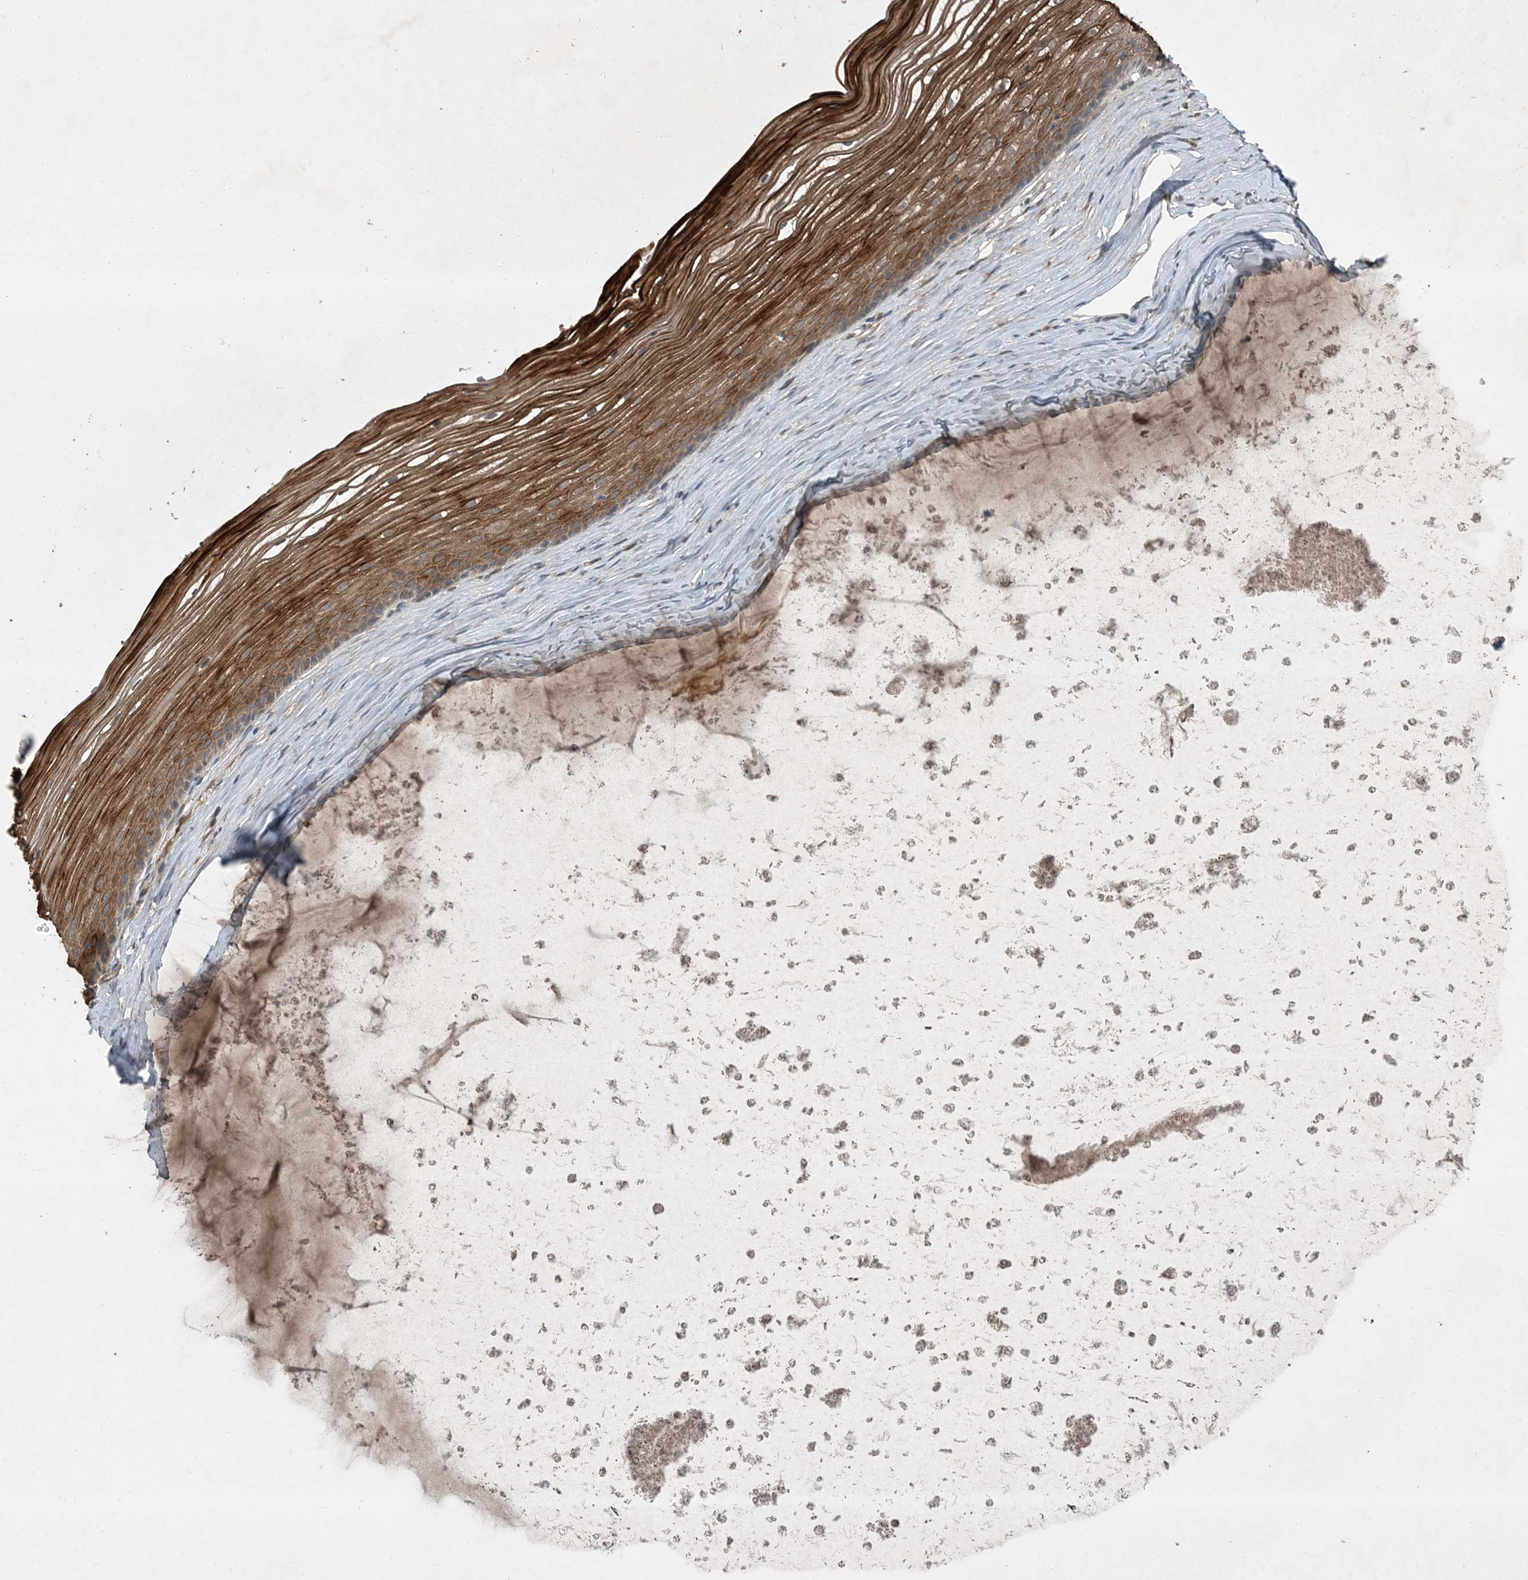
{"staining": {"intensity": "strong", "quantity": ">75%", "location": "cytoplasmic/membranous"}, "tissue": "vagina", "cell_type": "Squamous epithelial cells", "image_type": "normal", "snomed": [{"axis": "morphology", "description": "Normal tissue, NOS"}, {"axis": "topography", "description": "Vagina"}, {"axis": "topography", "description": "Cervix"}], "caption": "Strong cytoplasmic/membranous staining is seen in about >75% of squamous epithelial cells in normal vagina.", "gene": "MDN1", "patient": {"sex": "female", "age": 40}}